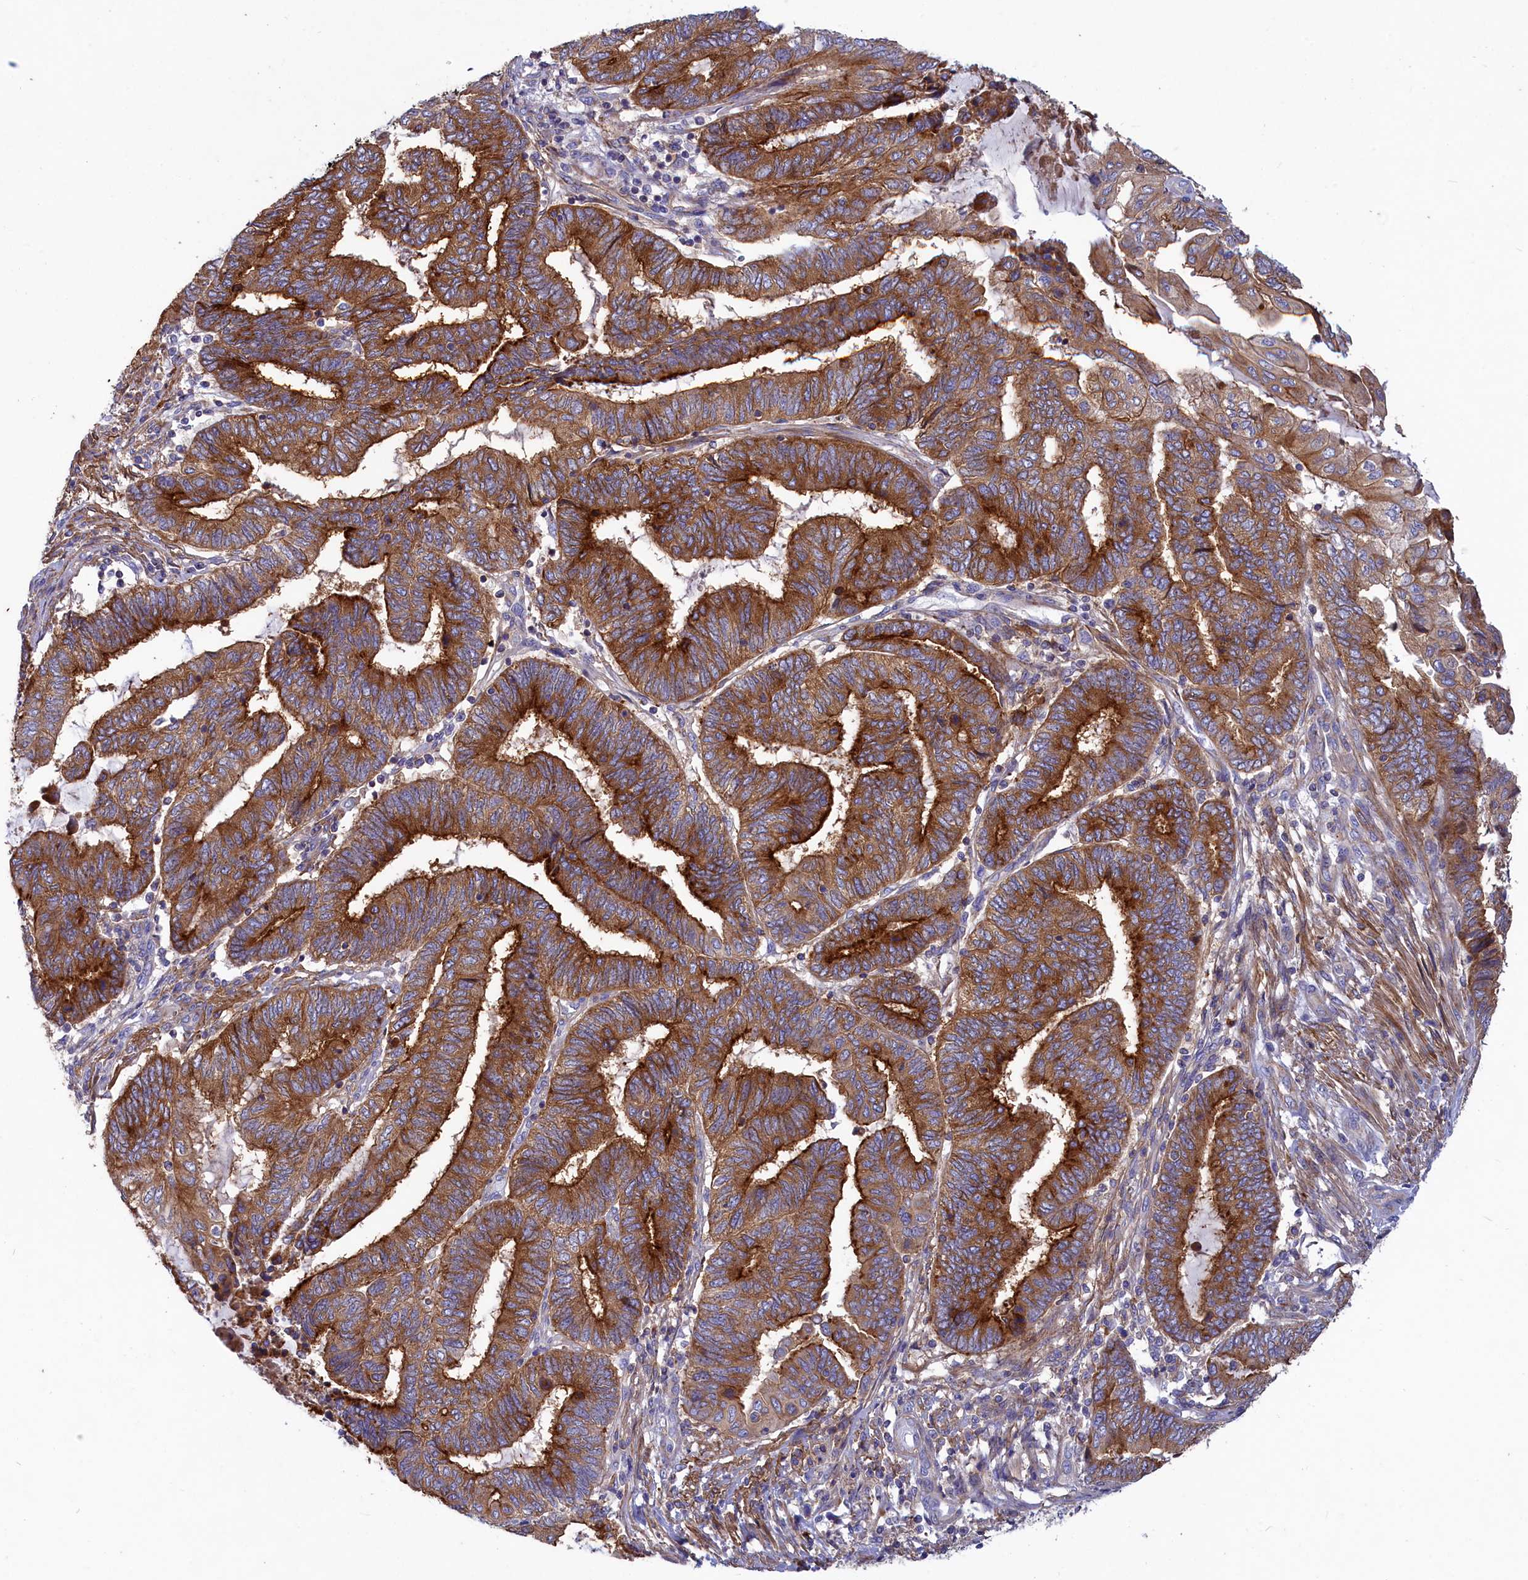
{"staining": {"intensity": "strong", "quantity": ">75%", "location": "cytoplasmic/membranous"}, "tissue": "endometrial cancer", "cell_type": "Tumor cells", "image_type": "cancer", "snomed": [{"axis": "morphology", "description": "Adenocarcinoma, NOS"}, {"axis": "topography", "description": "Uterus"}, {"axis": "topography", "description": "Endometrium"}], "caption": "Adenocarcinoma (endometrial) stained with IHC shows strong cytoplasmic/membranous positivity in approximately >75% of tumor cells.", "gene": "SCAMP4", "patient": {"sex": "female", "age": 70}}